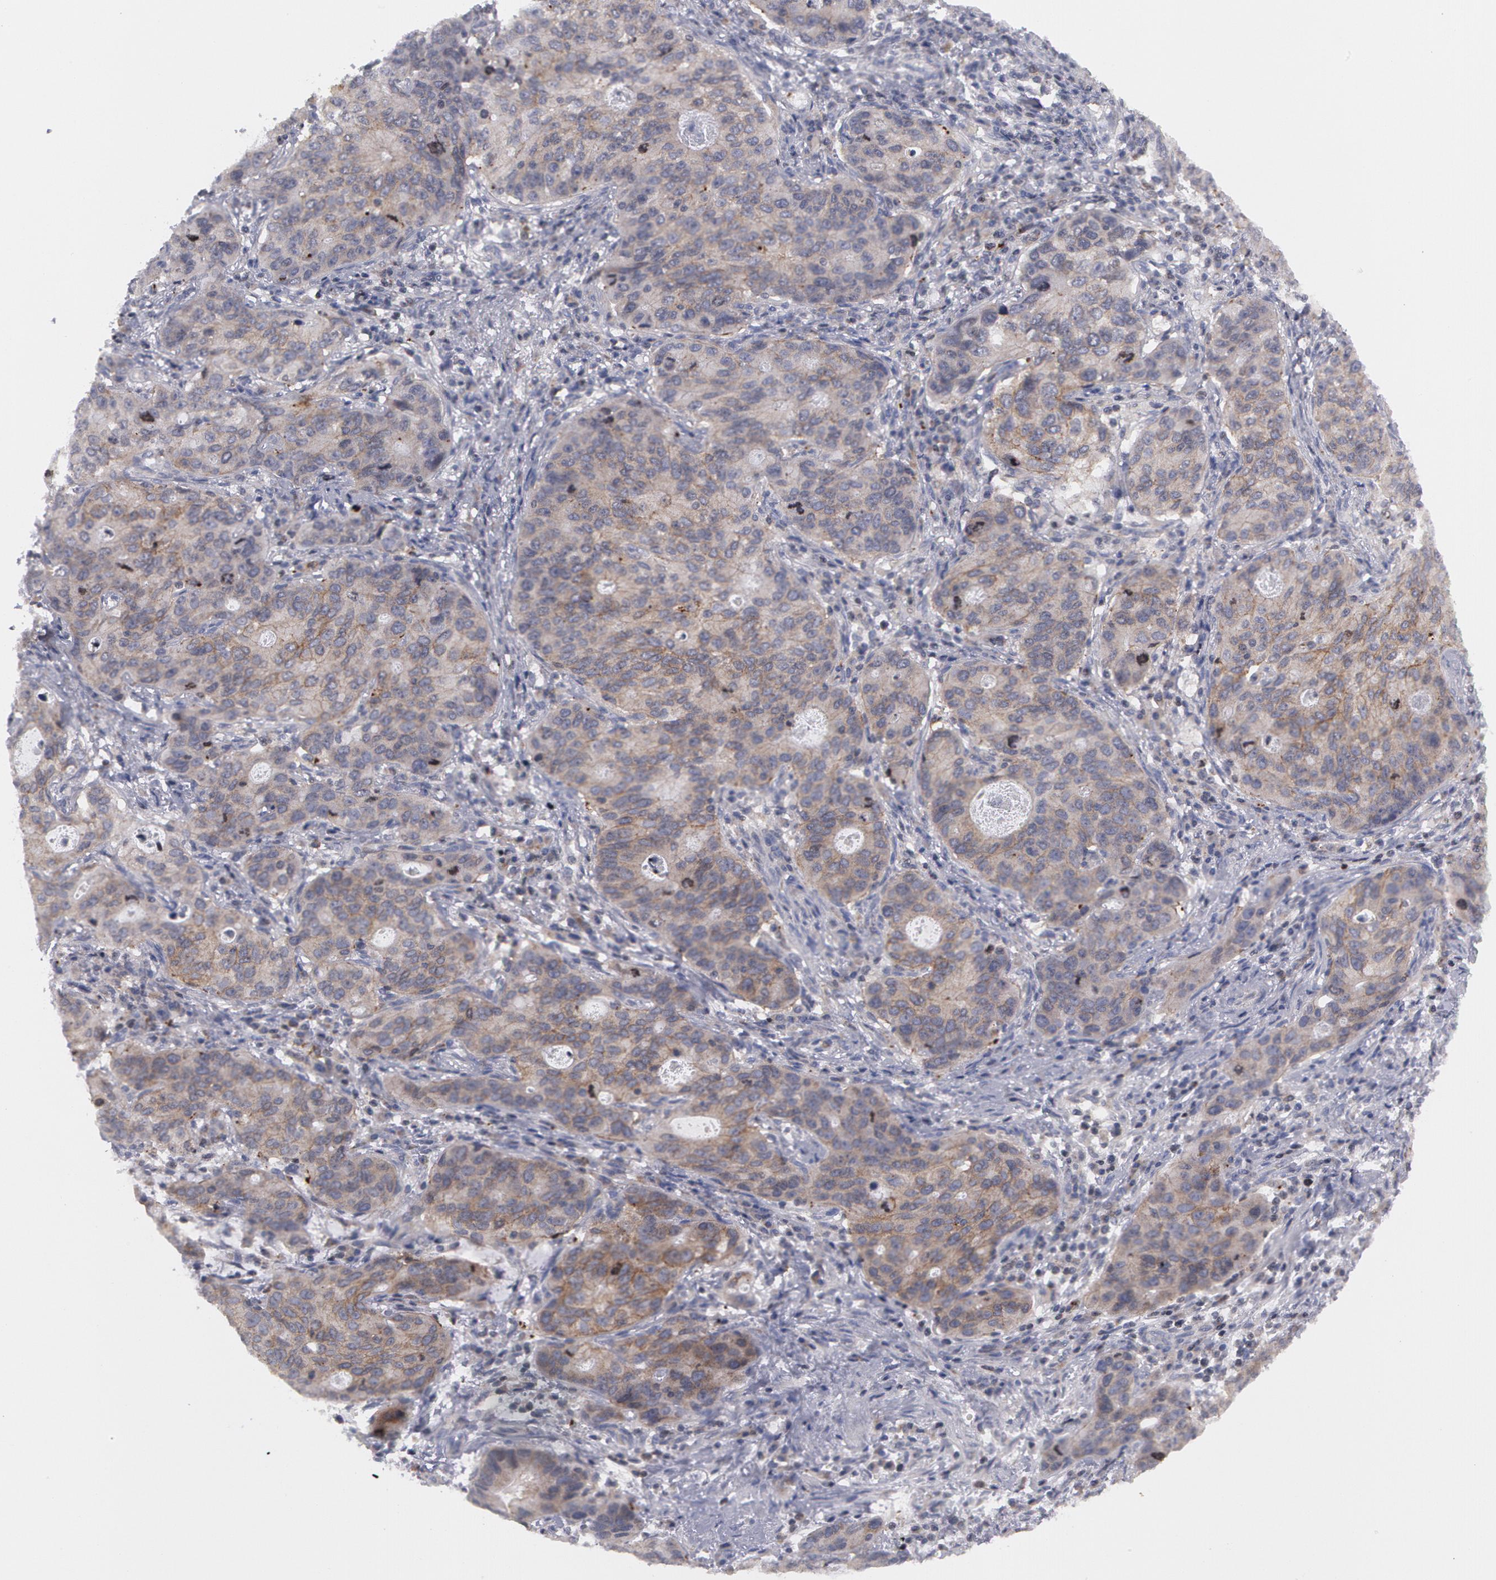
{"staining": {"intensity": "weak", "quantity": "25%-75%", "location": "cytoplasmic/membranous"}, "tissue": "stomach cancer", "cell_type": "Tumor cells", "image_type": "cancer", "snomed": [{"axis": "morphology", "description": "Adenocarcinoma, NOS"}, {"axis": "topography", "description": "Esophagus"}, {"axis": "topography", "description": "Stomach"}], "caption": "A histopathology image of stomach cancer (adenocarcinoma) stained for a protein shows weak cytoplasmic/membranous brown staining in tumor cells.", "gene": "ERBB2", "patient": {"sex": "male", "age": 74}}